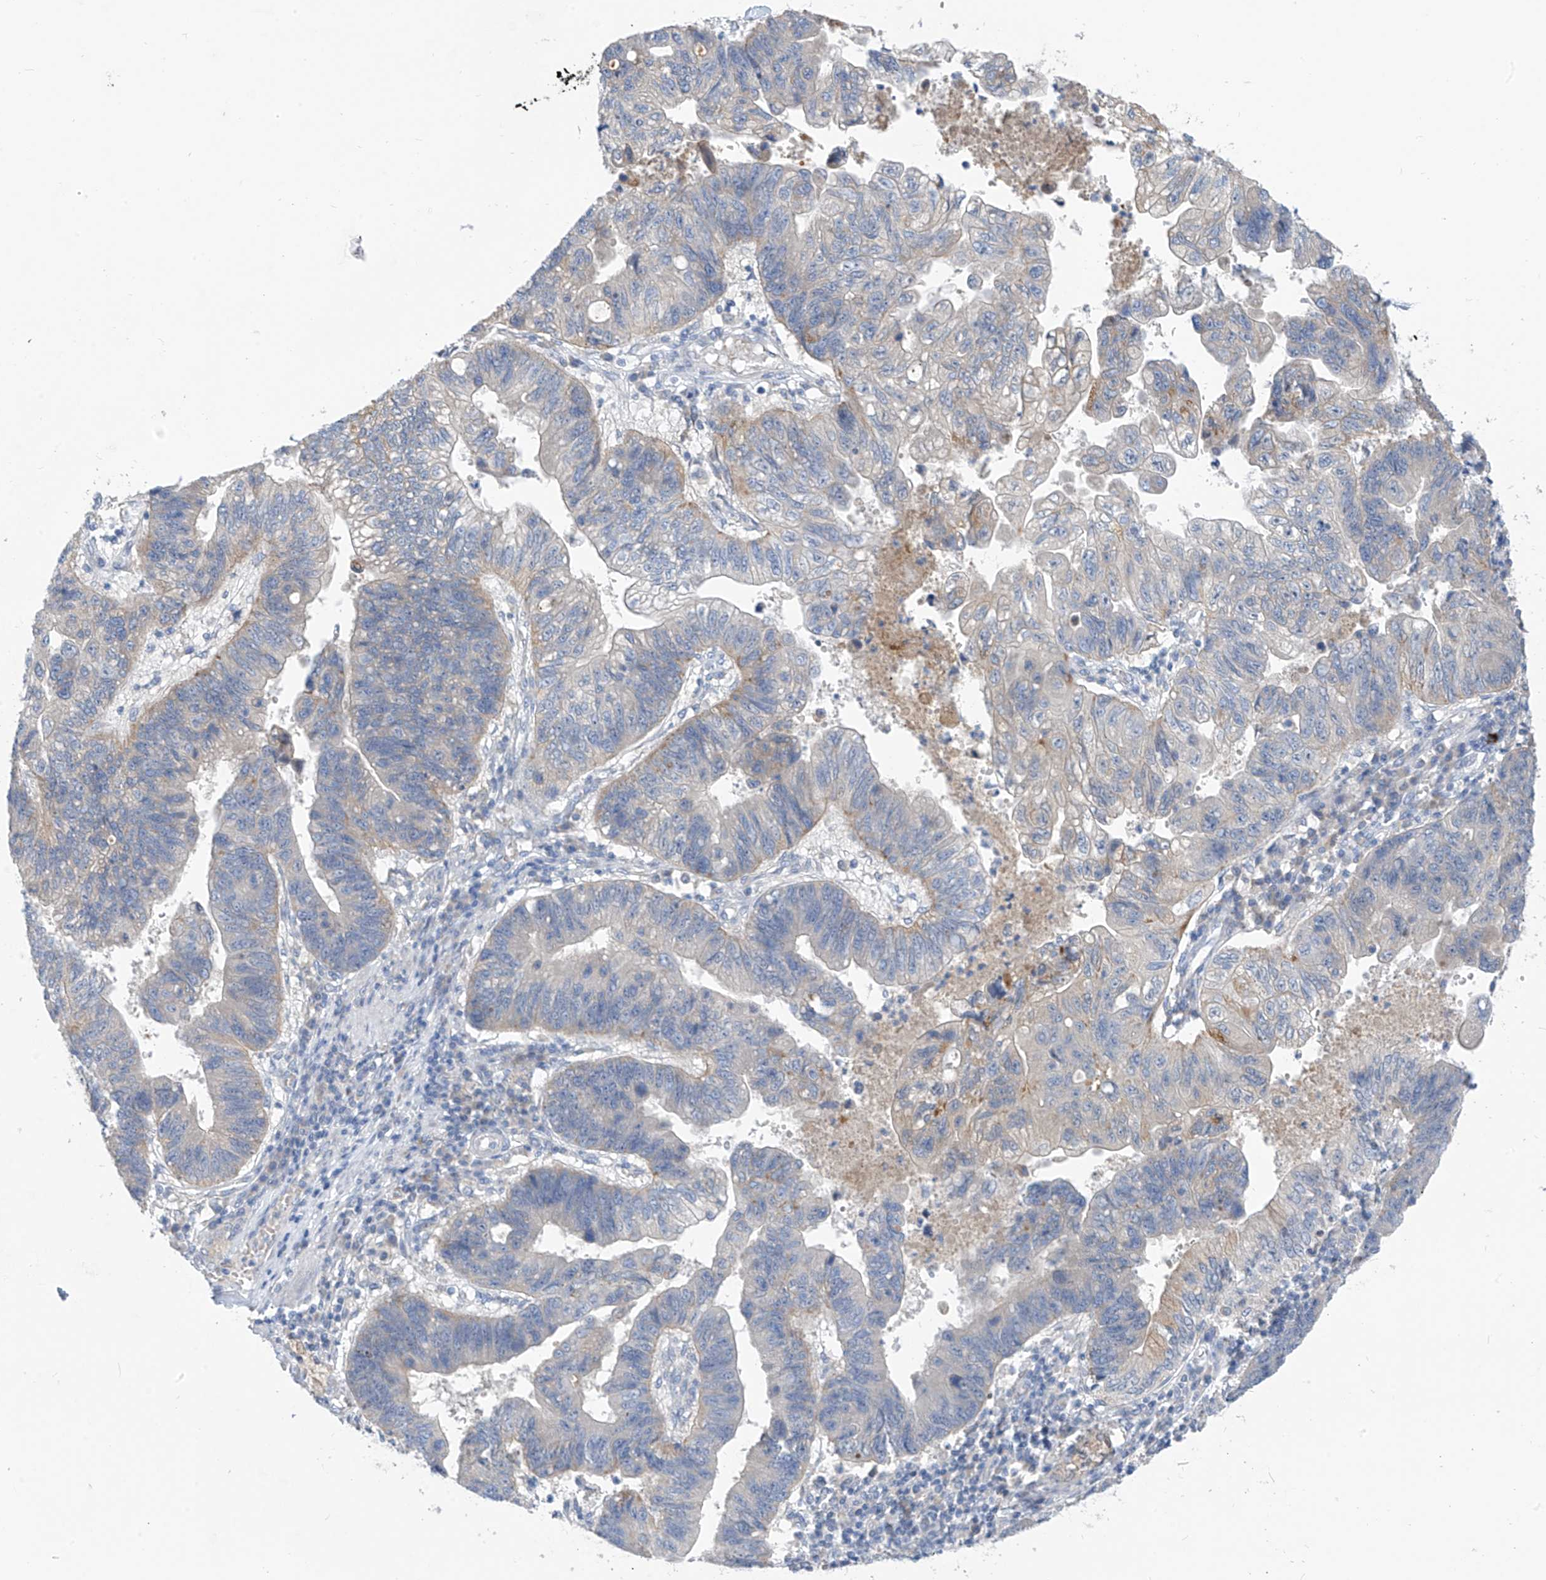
{"staining": {"intensity": "weak", "quantity": "<25%", "location": "cytoplasmic/membranous"}, "tissue": "stomach cancer", "cell_type": "Tumor cells", "image_type": "cancer", "snomed": [{"axis": "morphology", "description": "Adenocarcinoma, NOS"}, {"axis": "topography", "description": "Stomach"}], "caption": "A high-resolution image shows immunohistochemistry staining of stomach cancer (adenocarcinoma), which reveals no significant staining in tumor cells.", "gene": "LDAH", "patient": {"sex": "male", "age": 59}}